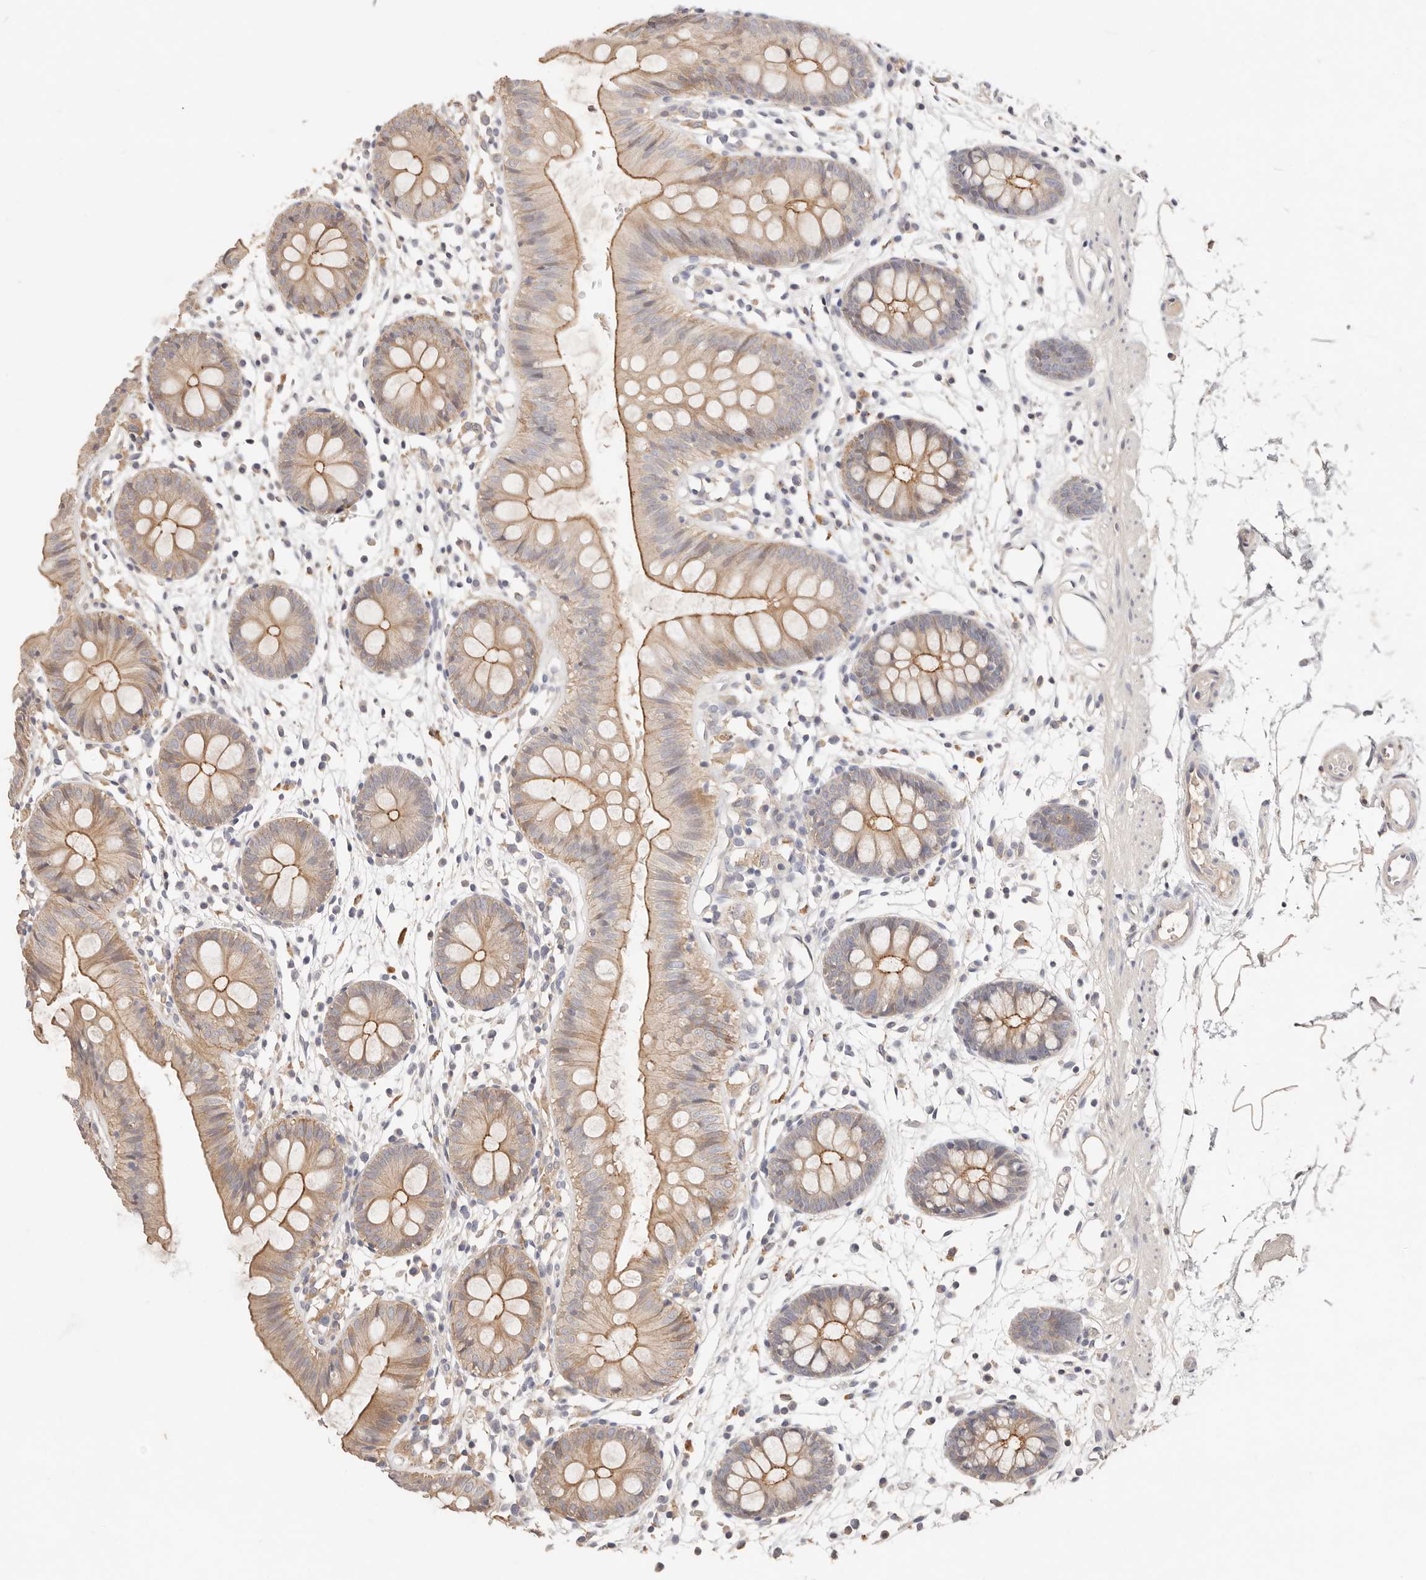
{"staining": {"intensity": "weak", "quantity": ">75%", "location": "cytoplasmic/membranous"}, "tissue": "colon", "cell_type": "Endothelial cells", "image_type": "normal", "snomed": [{"axis": "morphology", "description": "Normal tissue, NOS"}, {"axis": "topography", "description": "Colon"}], "caption": "Protein staining of normal colon displays weak cytoplasmic/membranous staining in about >75% of endothelial cells.", "gene": "CXADR", "patient": {"sex": "male", "age": 56}}